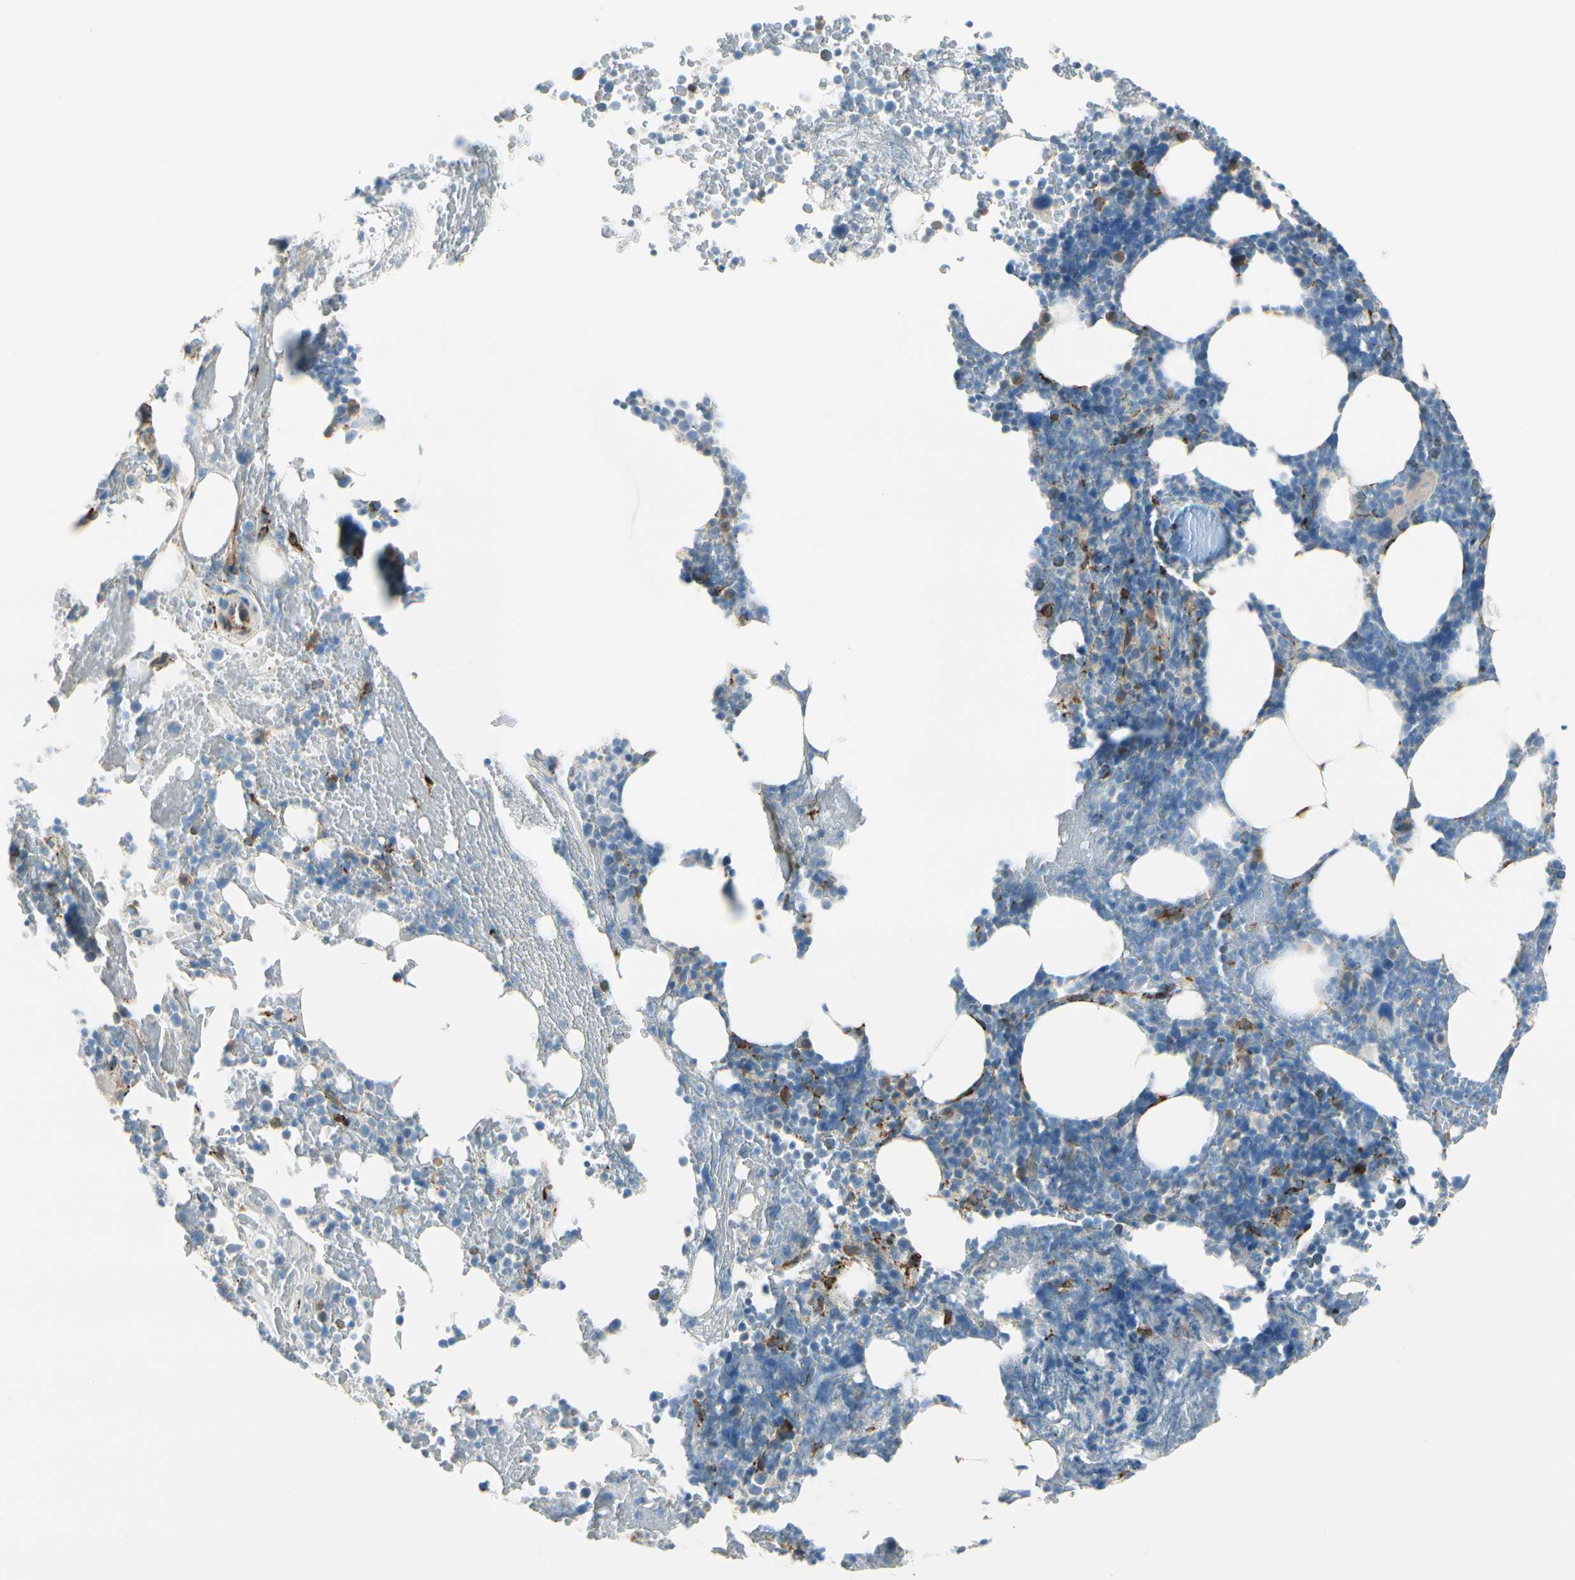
{"staining": {"intensity": "weak", "quantity": "<25%", "location": "cytoplasmic/membranous"}, "tissue": "bone marrow", "cell_type": "Hematopoietic cells", "image_type": "normal", "snomed": [{"axis": "morphology", "description": "Normal tissue, NOS"}, {"axis": "topography", "description": "Bone marrow"}], "caption": "High power microscopy image of an immunohistochemistry micrograph of unremarkable bone marrow, revealing no significant positivity in hematopoietic cells.", "gene": "FKBP7", "patient": {"sex": "female", "age": 66}}